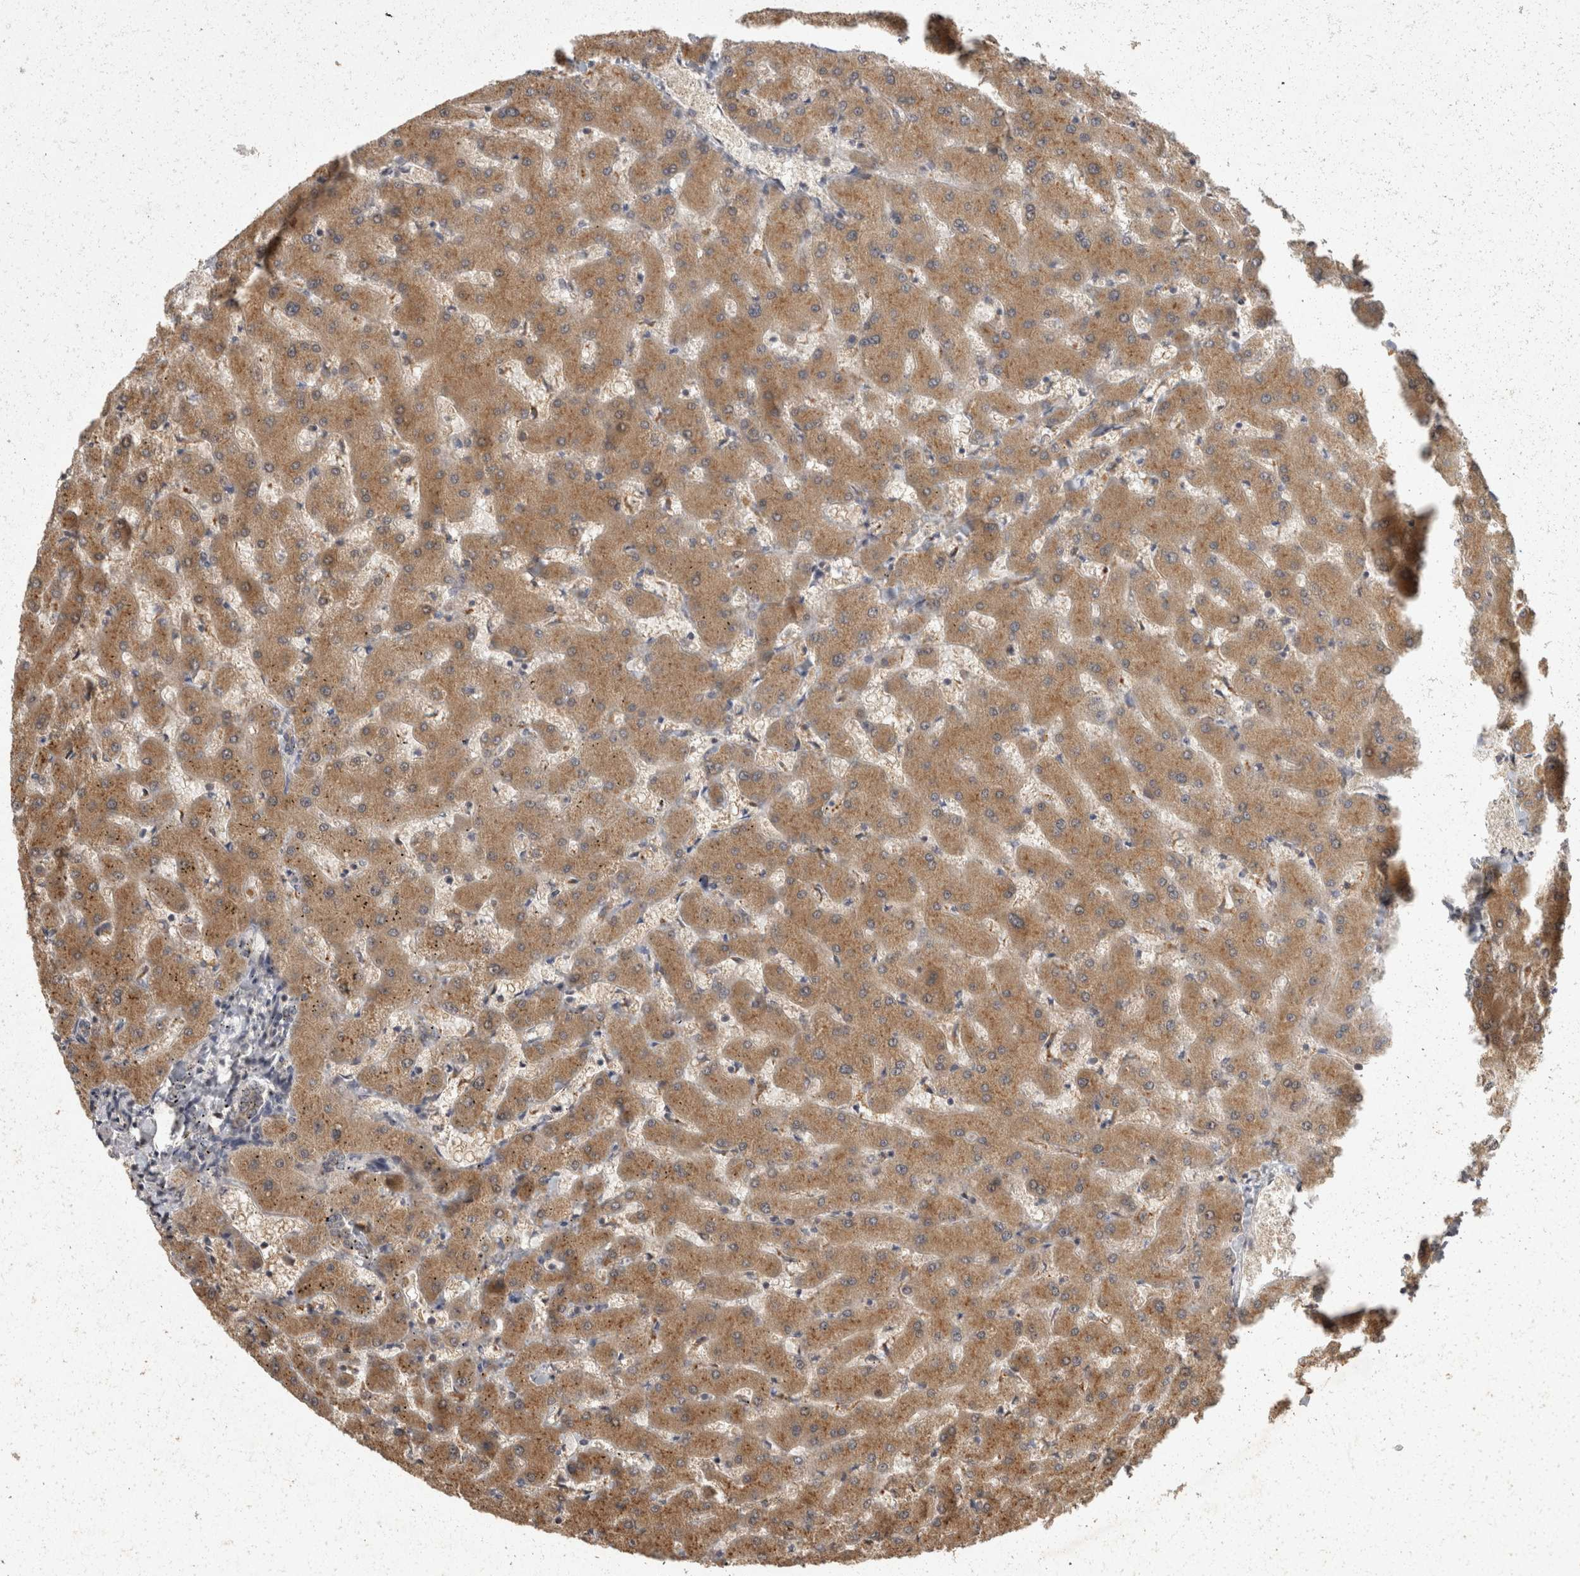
{"staining": {"intensity": "weak", "quantity": ">75%", "location": "cytoplasmic/membranous"}, "tissue": "liver", "cell_type": "Cholangiocytes", "image_type": "normal", "snomed": [{"axis": "morphology", "description": "Normal tissue, NOS"}, {"axis": "topography", "description": "Liver"}], "caption": "Protein analysis of unremarkable liver demonstrates weak cytoplasmic/membranous expression in about >75% of cholangiocytes.", "gene": "ACAT2", "patient": {"sex": "female", "age": 63}}